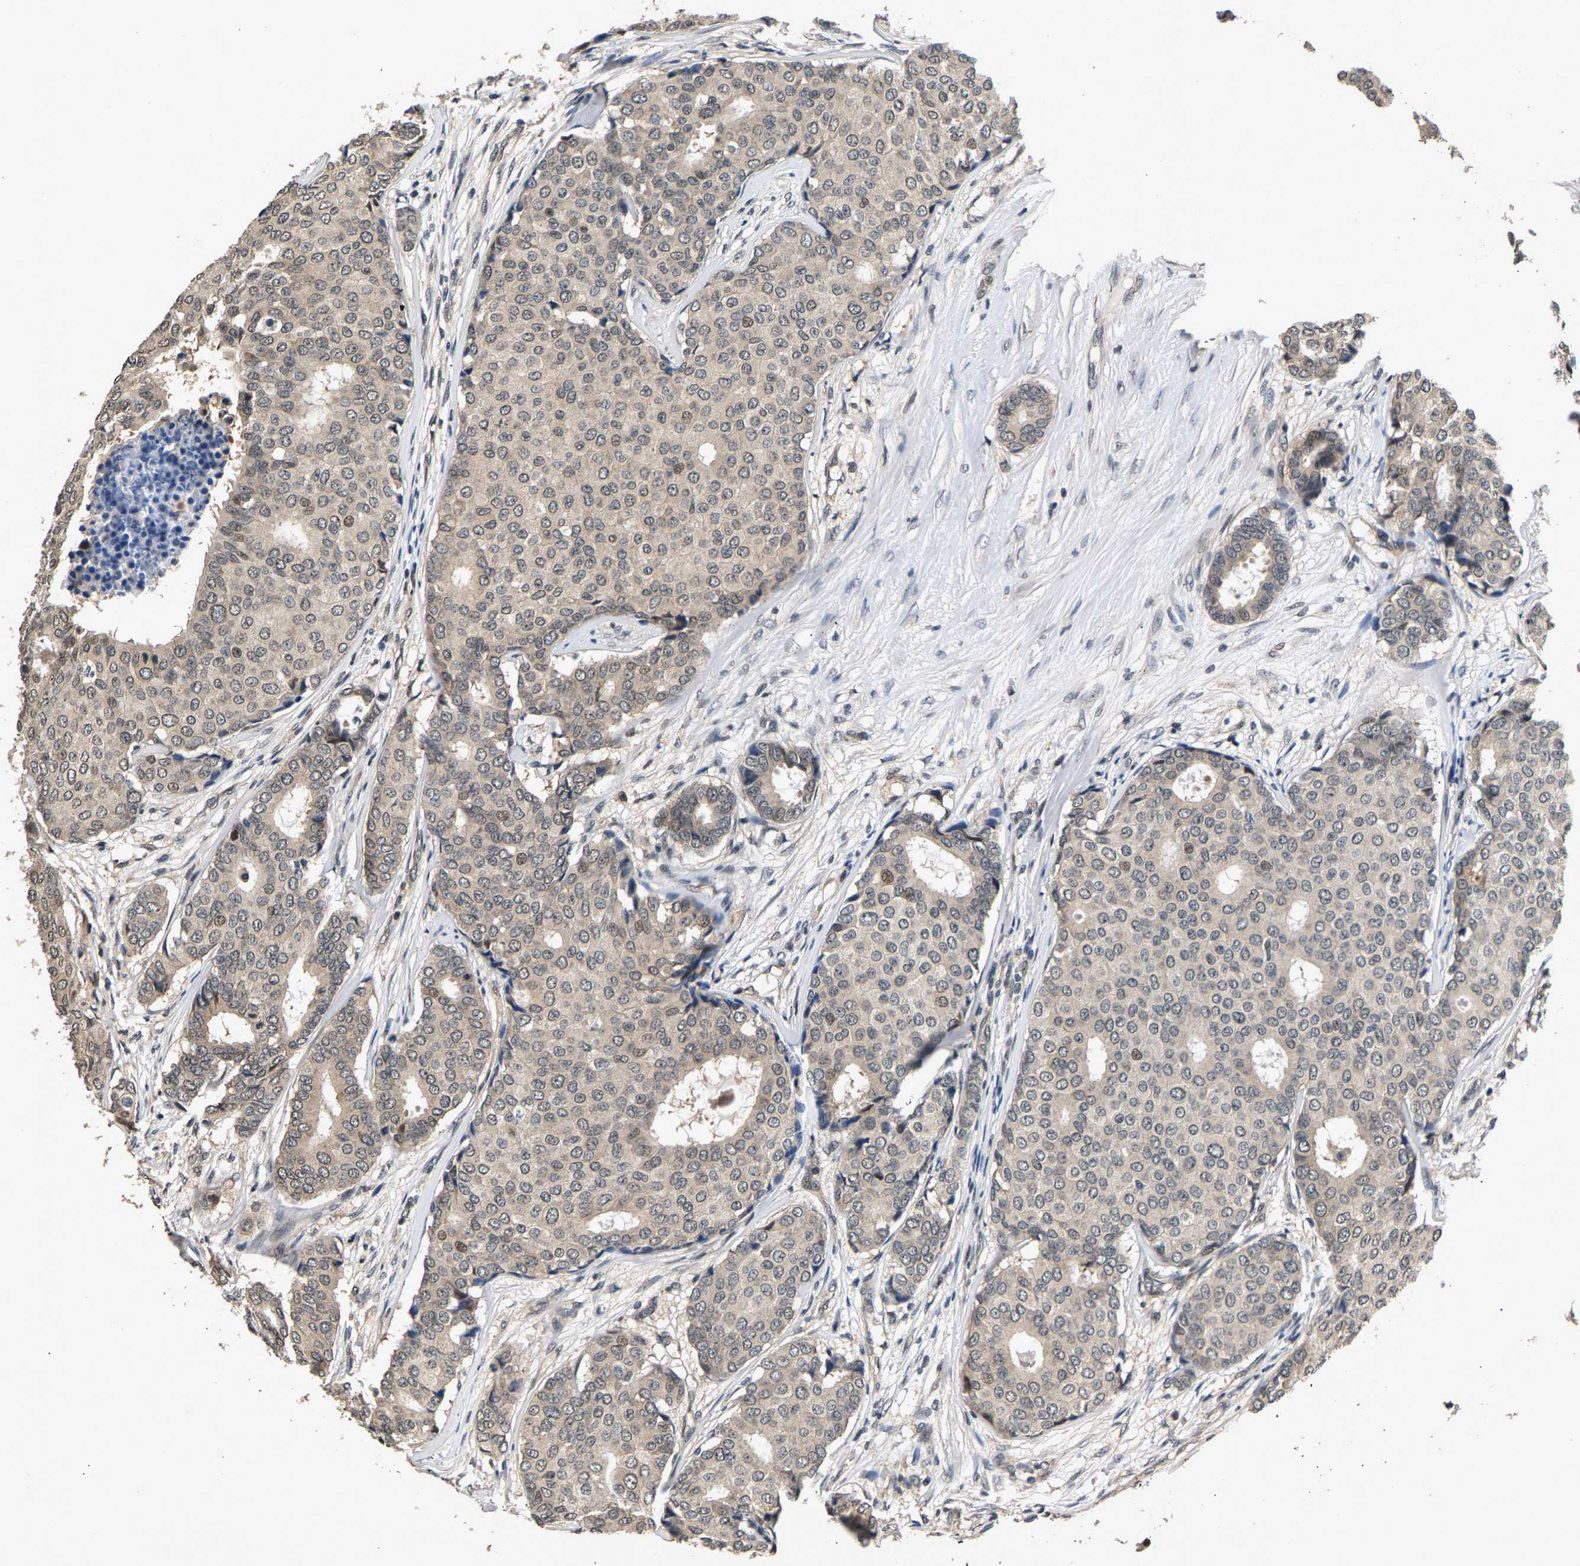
{"staining": {"intensity": "weak", "quantity": "25%-75%", "location": "cytoplasmic/membranous,nuclear"}, "tissue": "breast cancer", "cell_type": "Tumor cells", "image_type": "cancer", "snomed": [{"axis": "morphology", "description": "Duct carcinoma"}, {"axis": "topography", "description": "Breast"}], "caption": "Immunohistochemistry (IHC) staining of breast cancer (infiltrating ductal carcinoma), which shows low levels of weak cytoplasmic/membranous and nuclear positivity in approximately 25%-75% of tumor cells indicating weak cytoplasmic/membranous and nuclear protein positivity. The staining was performed using DAB (3,3'-diaminobenzidine) (brown) for protein detection and nuclei were counterstained in hematoxylin (blue).", "gene": "RBM33", "patient": {"sex": "female", "age": 75}}